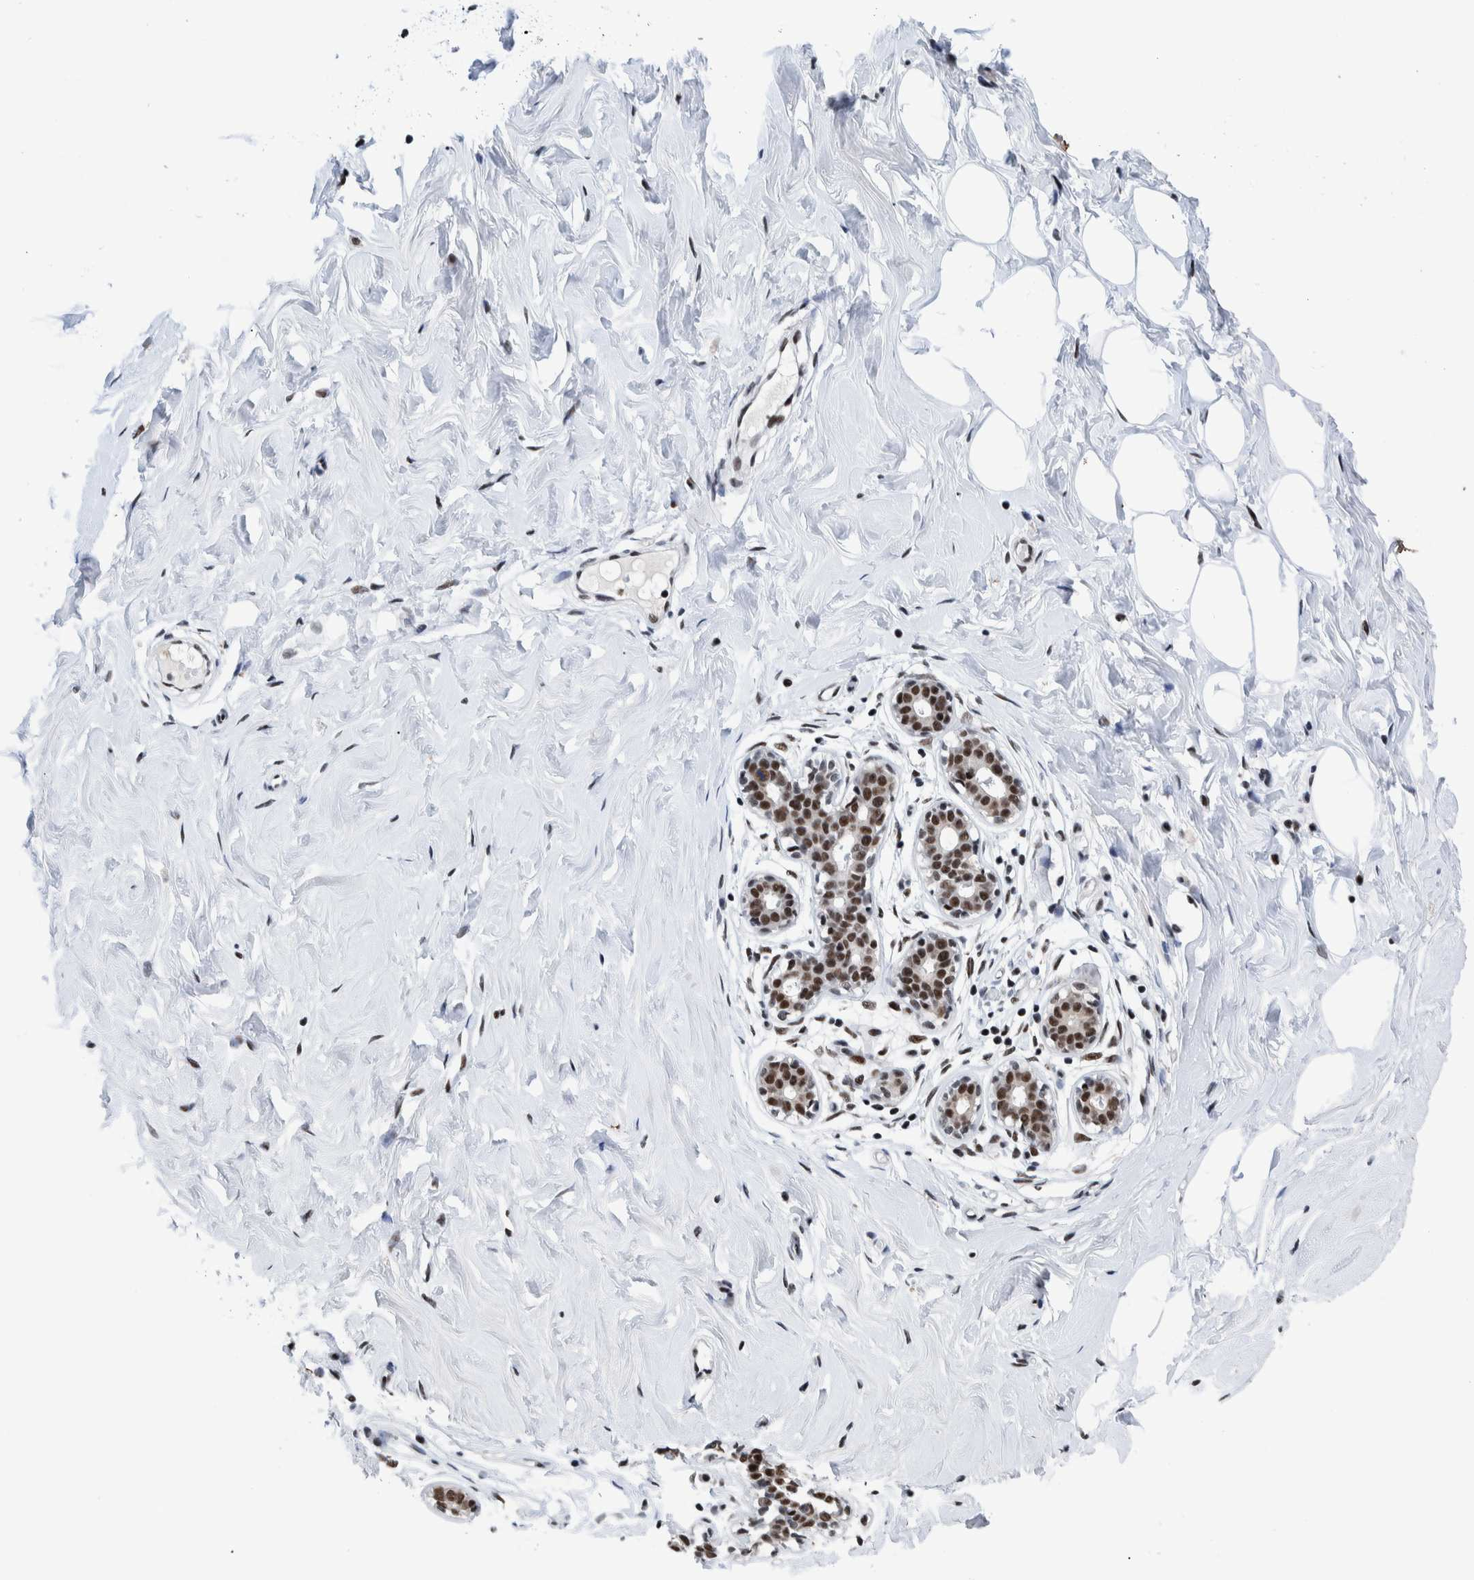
{"staining": {"intensity": "strong", "quantity": ">75%", "location": "nuclear"}, "tissue": "breast", "cell_type": "Adipocytes", "image_type": "normal", "snomed": [{"axis": "morphology", "description": "Normal tissue, NOS"}, {"axis": "topography", "description": "Breast"}], "caption": "Immunohistochemical staining of unremarkable breast demonstrates high levels of strong nuclear staining in approximately >75% of adipocytes.", "gene": "EFTUD2", "patient": {"sex": "female", "age": 23}}